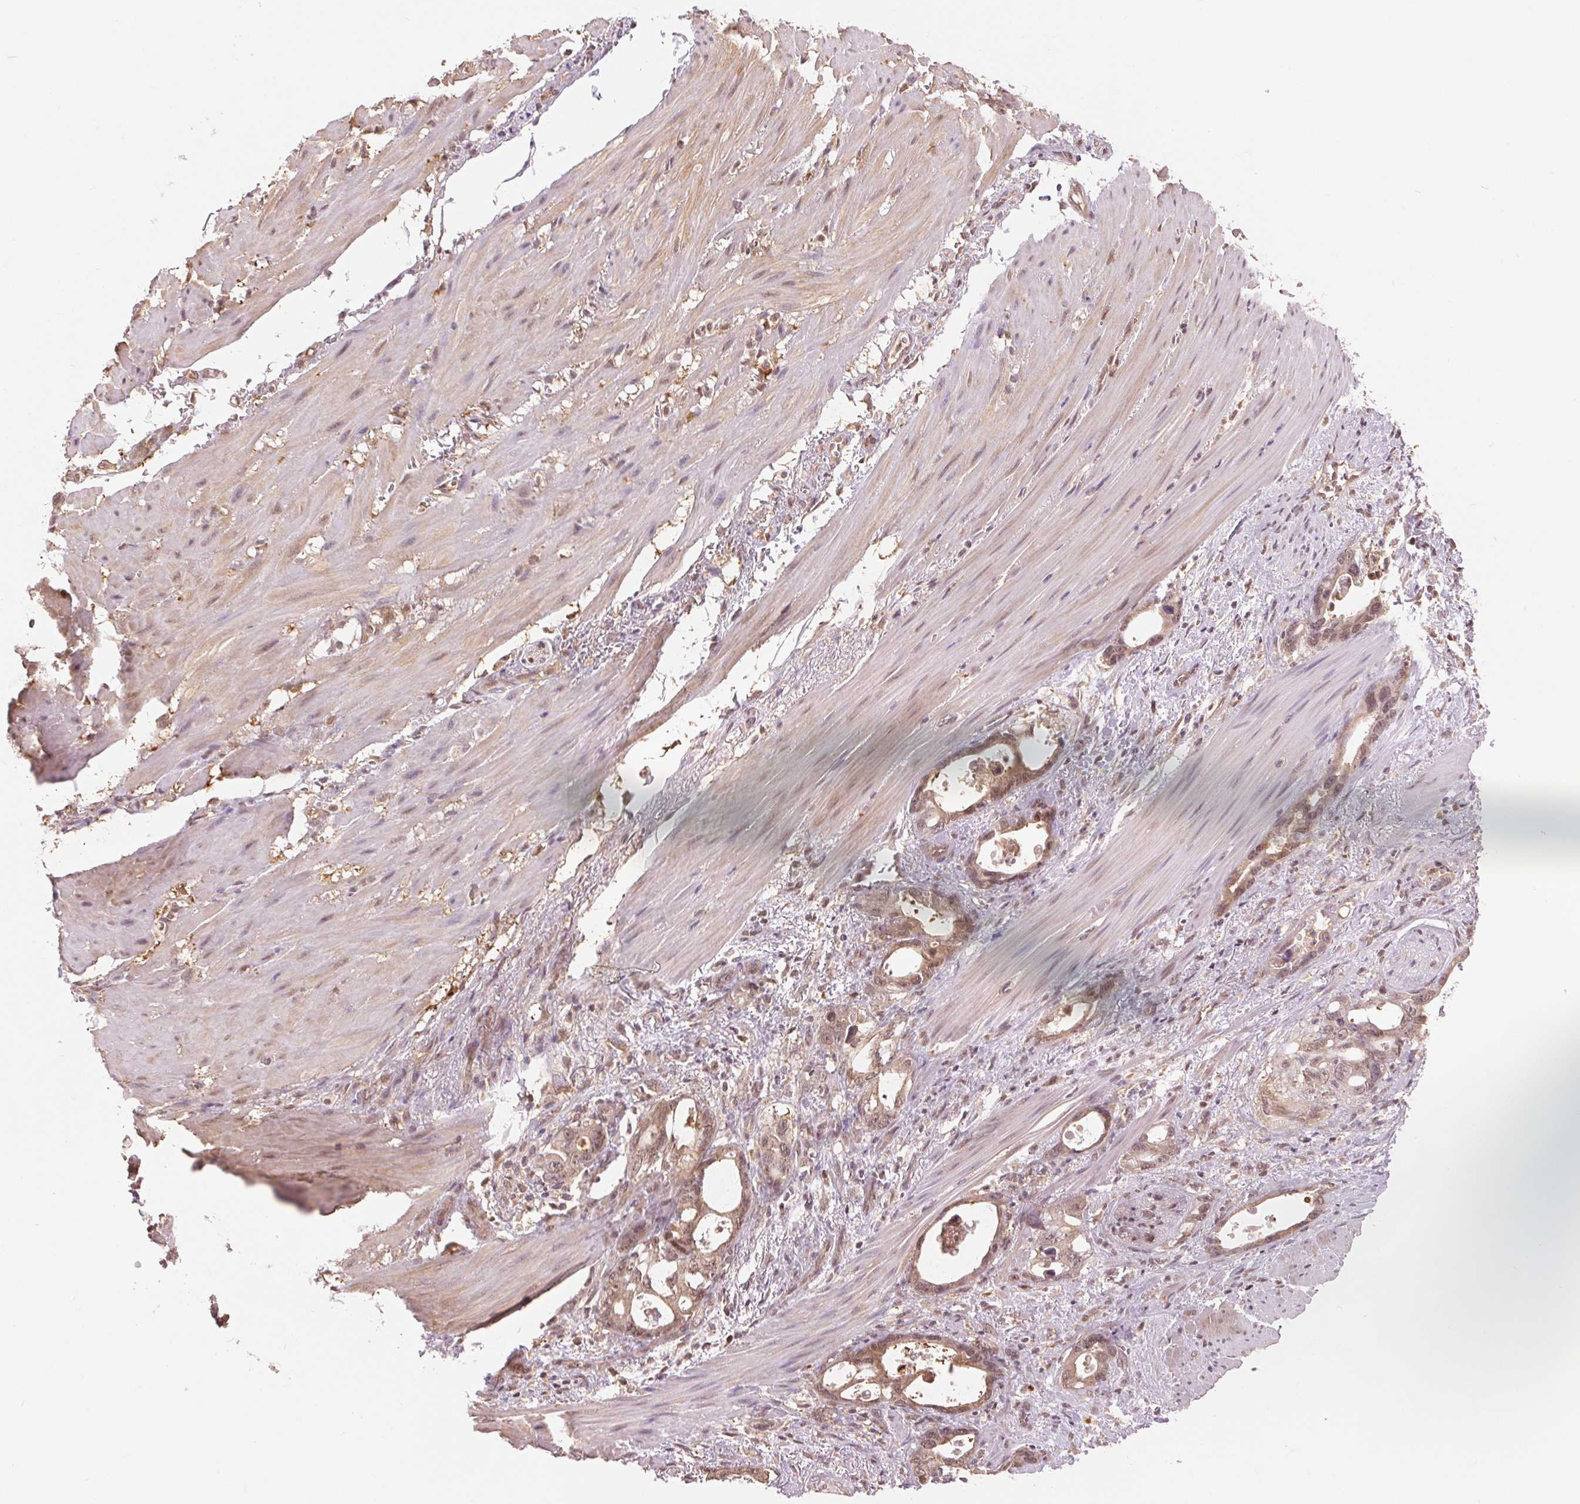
{"staining": {"intensity": "moderate", "quantity": ">75%", "location": "cytoplasmic/membranous,nuclear"}, "tissue": "stomach cancer", "cell_type": "Tumor cells", "image_type": "cancer", "snomed": [{"axis": "morphology", "description": "Normal tissue, NOS"}, {"axis": "morphology", "description": "Adenocarcinoma, NOS"}, {"axis": "topography", "description": "Esophagus"}, {"axis": "topography", "description": "Stomach, upper"}], "caption": "Immunohistochemistry staining of stomach cancer (adenocarcinoma), which demonstrates medium levels of moderate cytoplasmic/membranous and nuclear positivity in about >75% of tumor cells indicating moderate cytoplasmic/membranous and nuclear protein positivity. The staining was performed using DAB (3,3'-diaminobenzidine) (brown) for protein detection and nuclei were counterstained in hematoxylin (blue).", "gene": "TMEM273", "patient": {"sex": "male", "age": 74}}